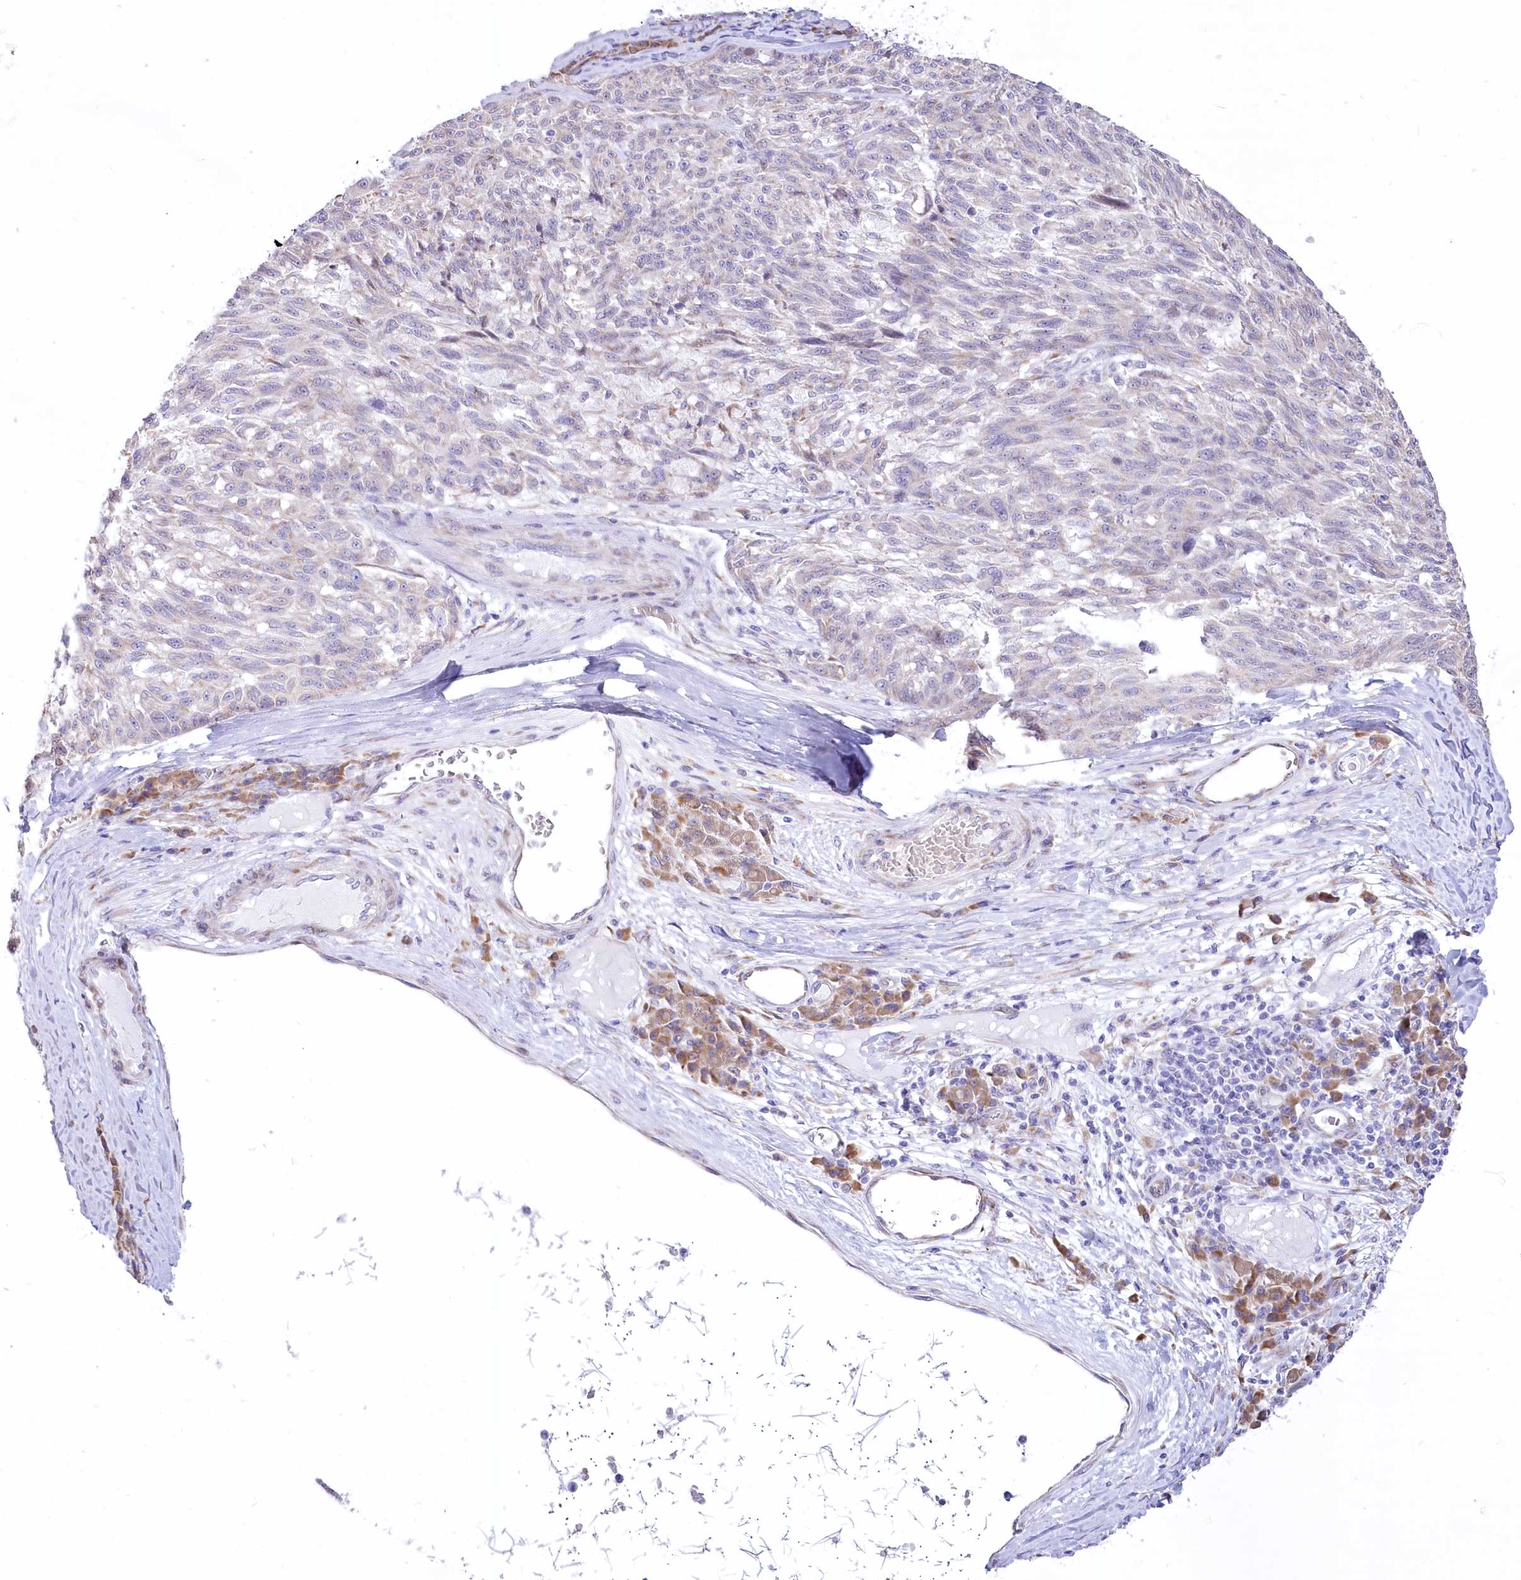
{"staining": {"intensity": "negative", "quantity": "none", "location": "none"}, "tissue": "melanoma", "cell_type": "Tumor cells", "image_type": "cancer", "snomed": [{"axis": "morphology", "description": "Malignant melanoma, NOS"}, {"axis": "topography", "description": "Skin"}], "caption": "Human malignant melanoma stained for a protein using immunohistochemistry (IHC) exhibits no expression in tumor cells.", "gene": "STT3B", "patient": {"sex": "male", "age": 53}}